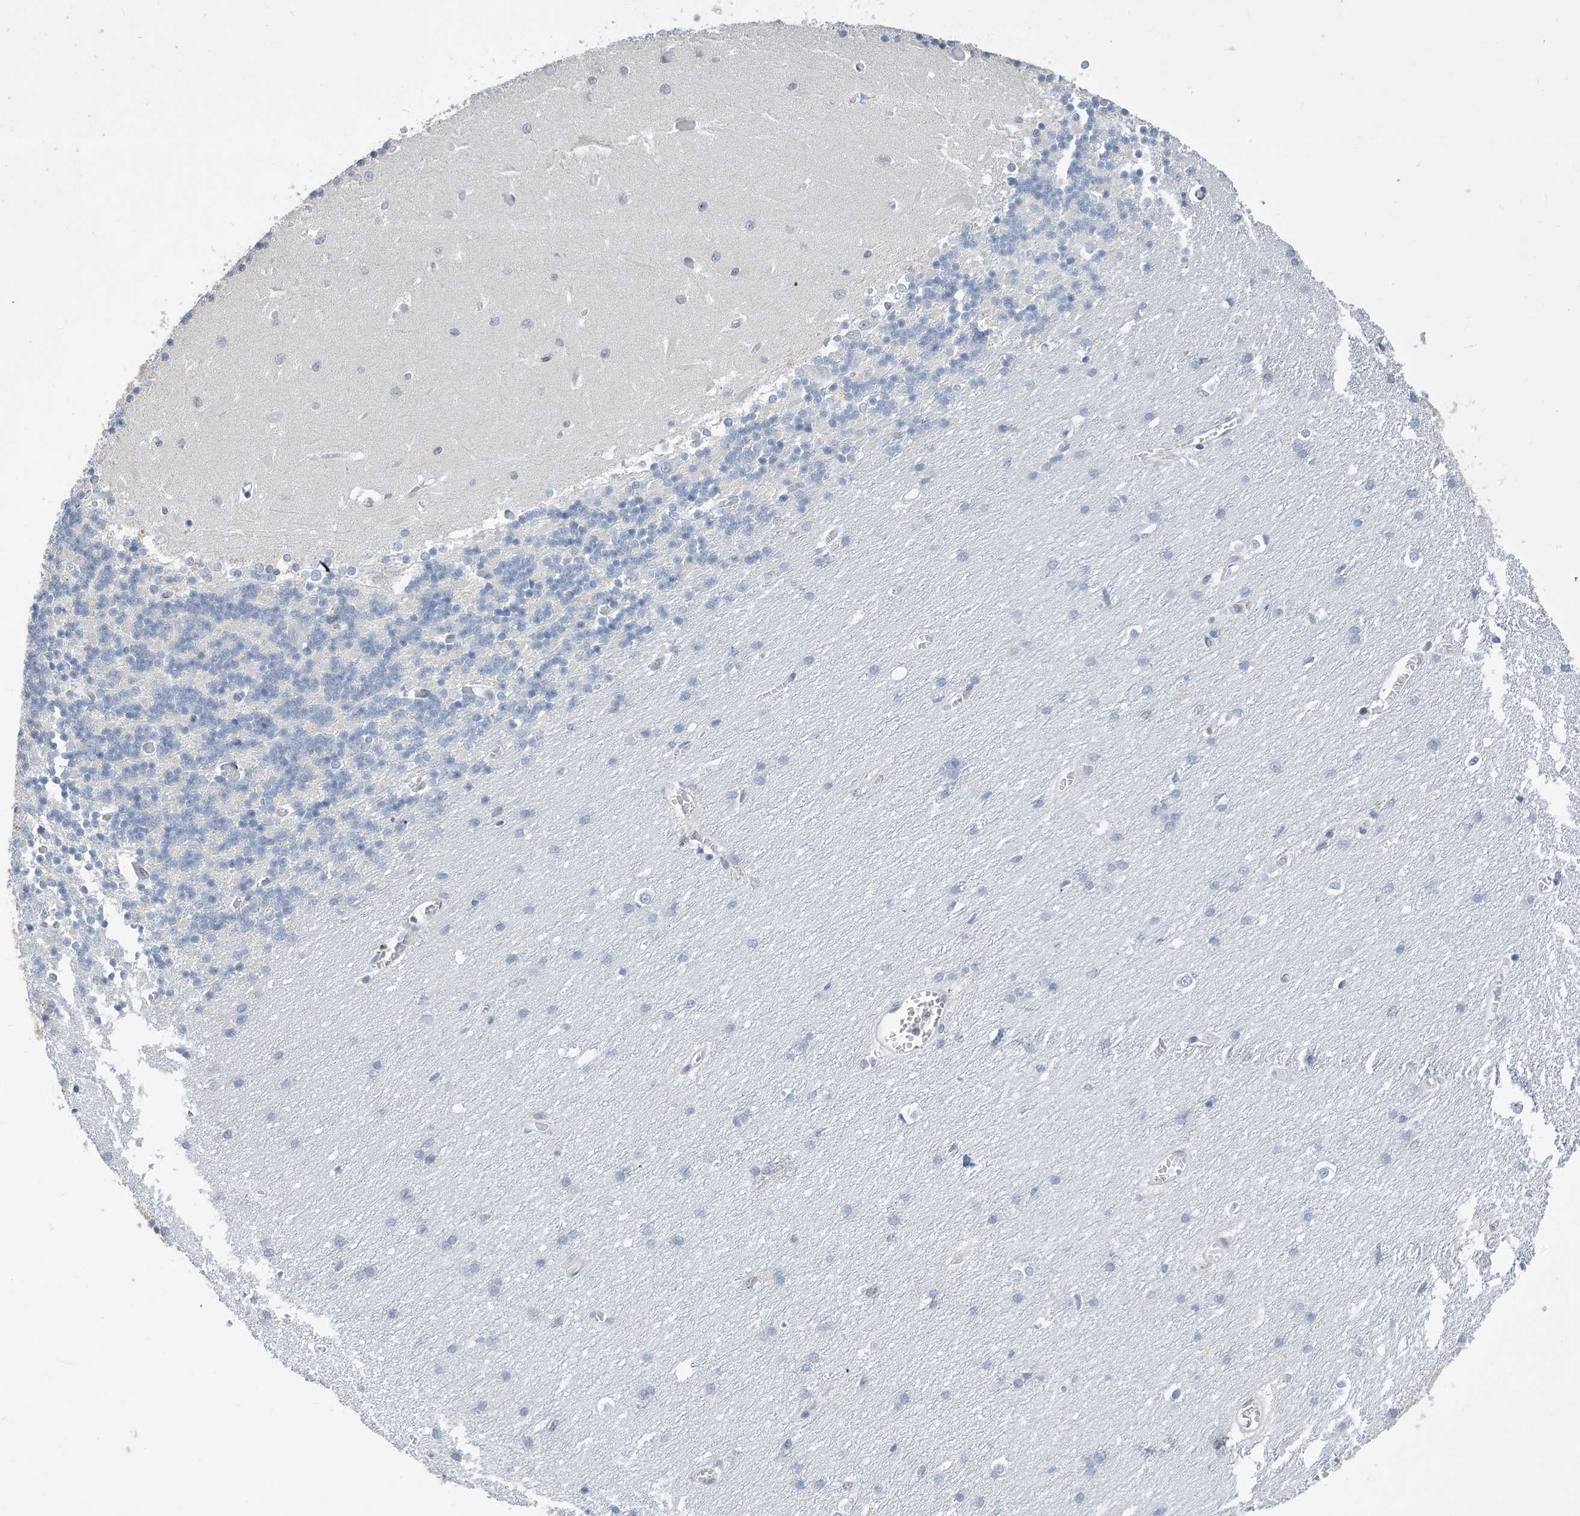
{"staining": {"intensity": "negative", "quantity": "none", "location": "none"}, "tissue": "cerebellum", "cell_type": "Cells in granular layer", "image_type": "normal", "snomed": [{"axis": "morphology", "description": "Normal tissue, NOS"}, {"axis": "topography", "description": "Cerebellum"}], "caption": "Cerebellum stained for a protein using immunohistochemistry (IHC) shows no expression cells in granular layer.", "gene": "SLC25A53", "patient": {"sex": "male", "age": 37}}